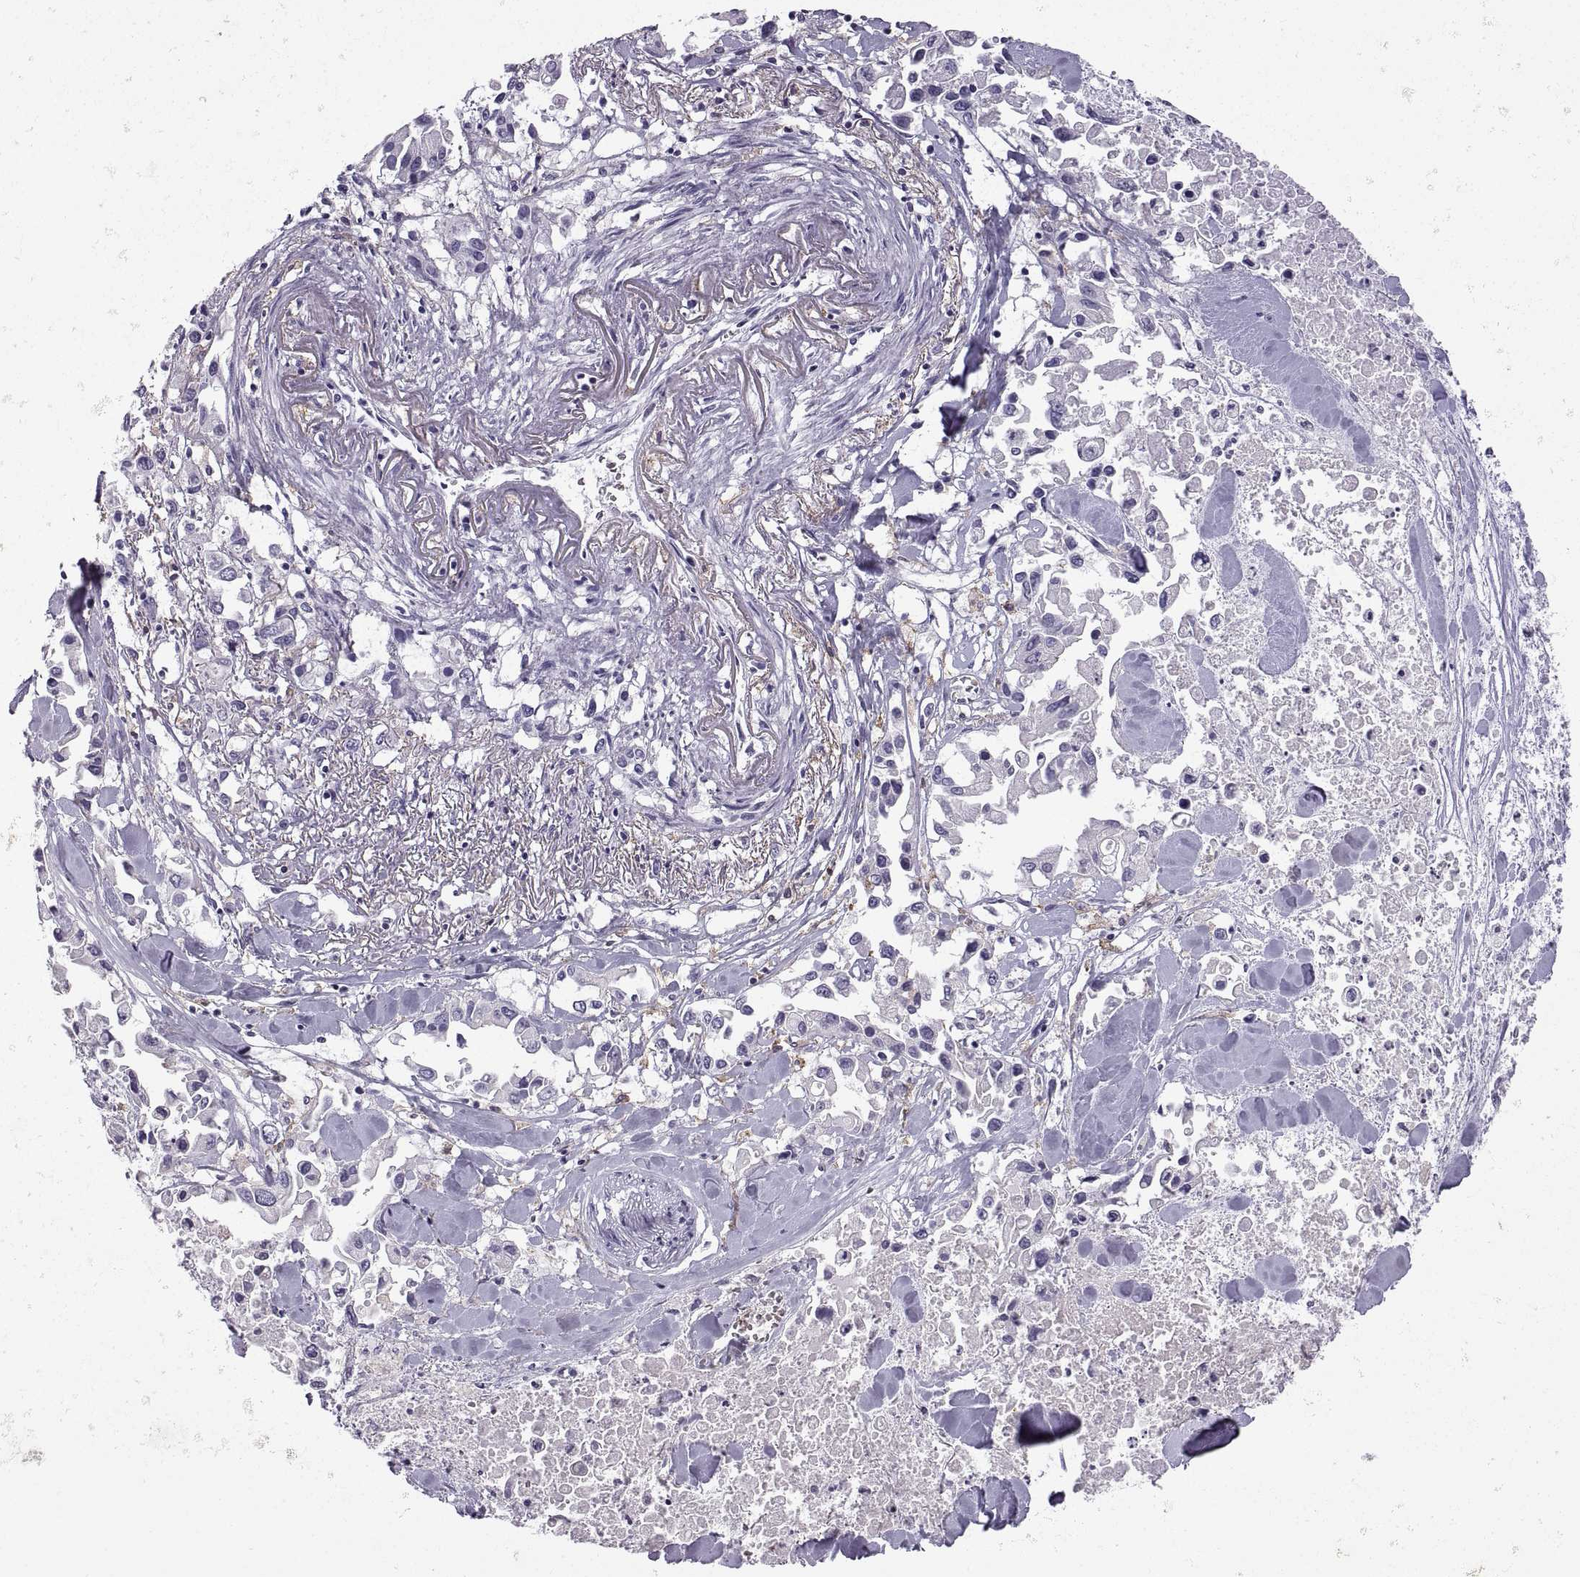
{"staining": {"intensity": "negative", "quantity": "none", "location": "none"}, "tissue": "pancreatic cancer", "cell_type": "Tumor cells", "image_type": "cancer", "snomed": [{"axis": "morphology", "description": "Adenocarcinoma, NOS"}, {"axis": "topography", "description": "Pancreas"}], "caption": "High magnification brightfield microscopy of pancreatic cancer stained with DAB (brown) and counterstained with hematoxylin (blue): tumor cells show no significant positivity.", "gene": "MEIOC", "patient": {"sex": "female", "age": 83}}